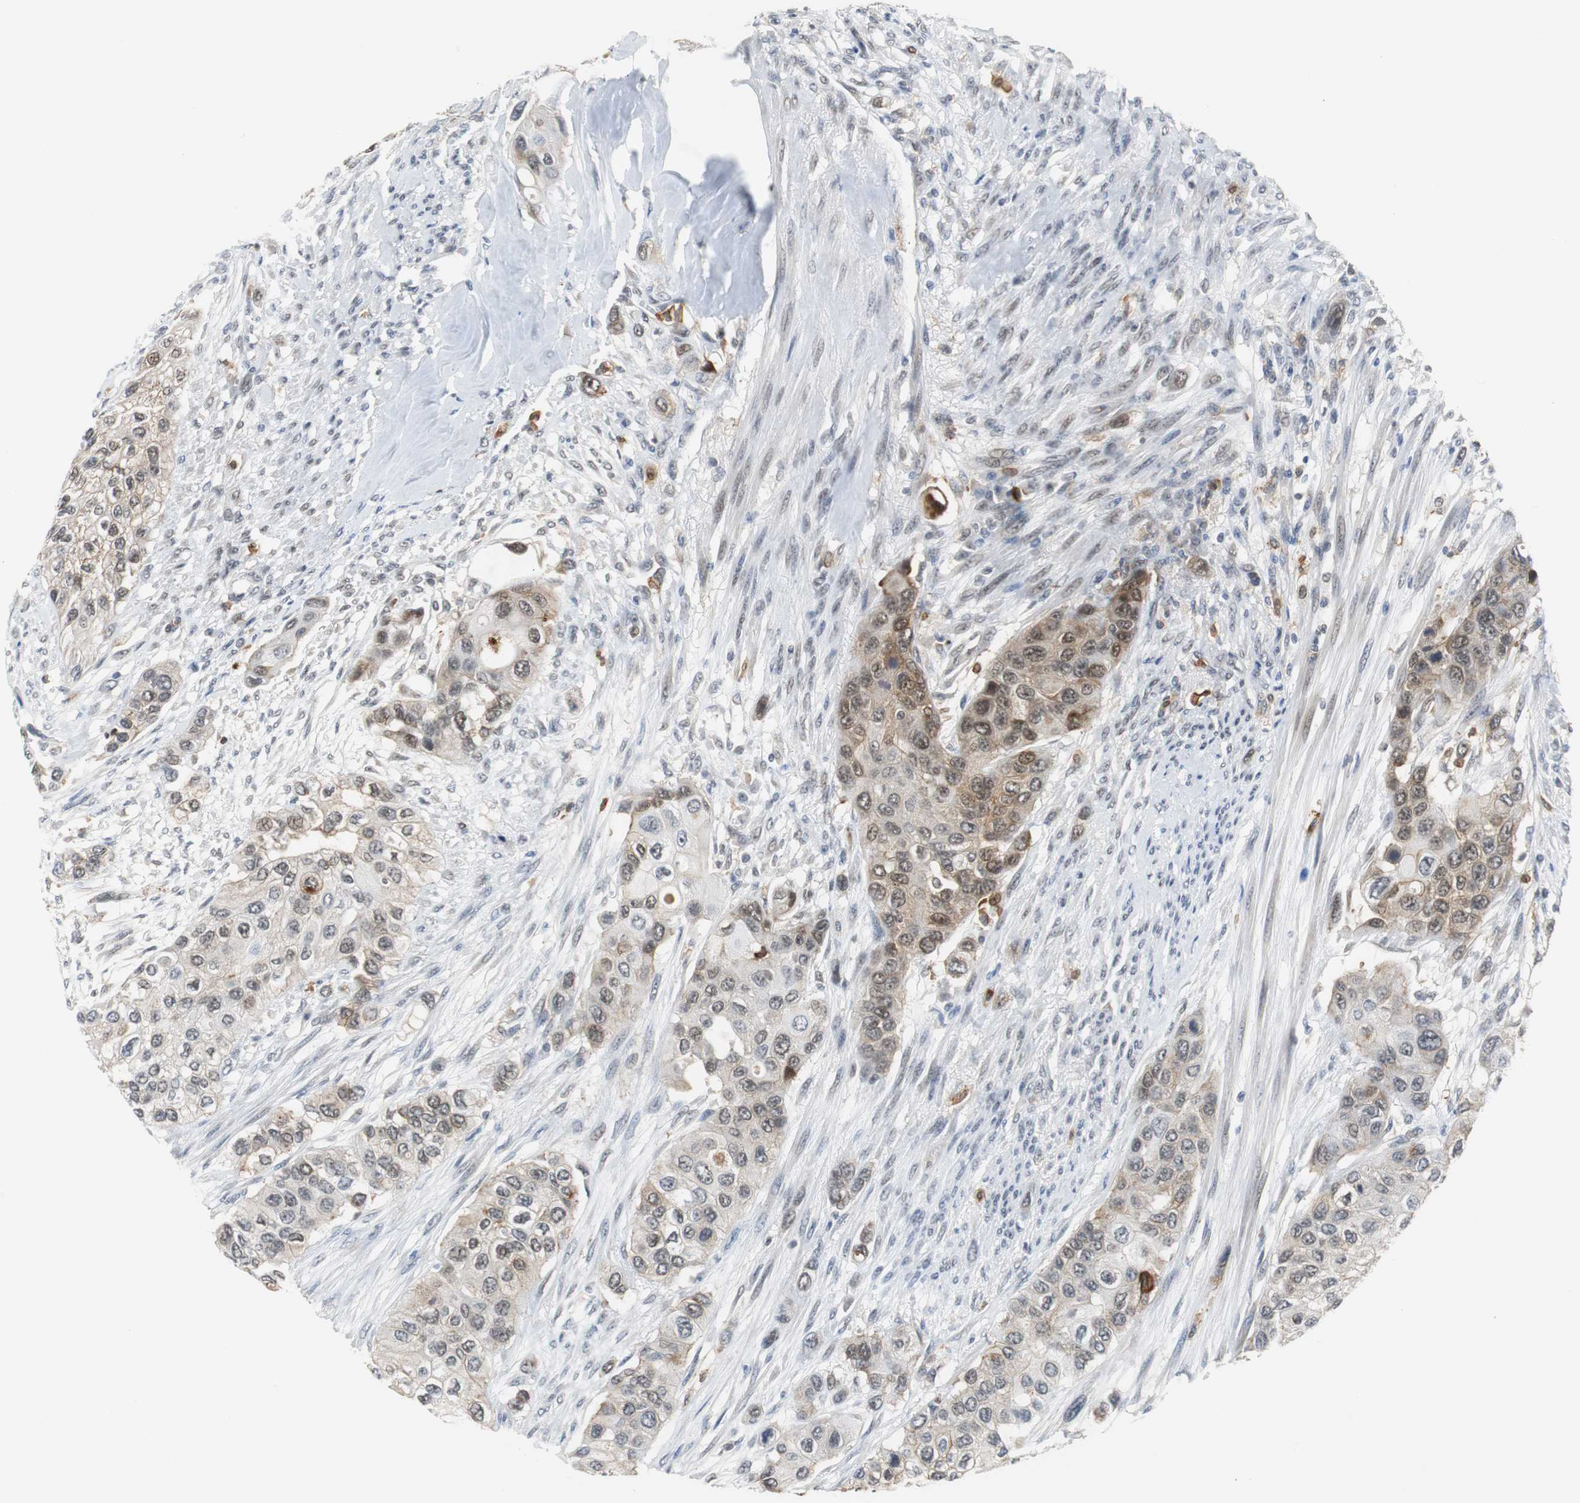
{"staining": {"intensity": "moderate", "quantity": "25%-75%", "location": "cytoplasmic/membranous,nuclear"}, "tissue": "urothelial cancer", "cell_type": "Tumor cells", "image_type": "cancer", "snomed": [{"axis": "morphology", "description": "Urothelial carcinoma, High grade"}, {"axis": "topography", "description": "Urinary bladder"}], "caption": "Immunohistochemical staining of human urothelial carcinoma (high-grade) demonstrates medium levels of moderate cytoplasmic/membranous and nuclear expression in approximately 25%-75% of tumor cells.", "gene": "SIRT1", "patient": {"sex": "female", "age": 56}}